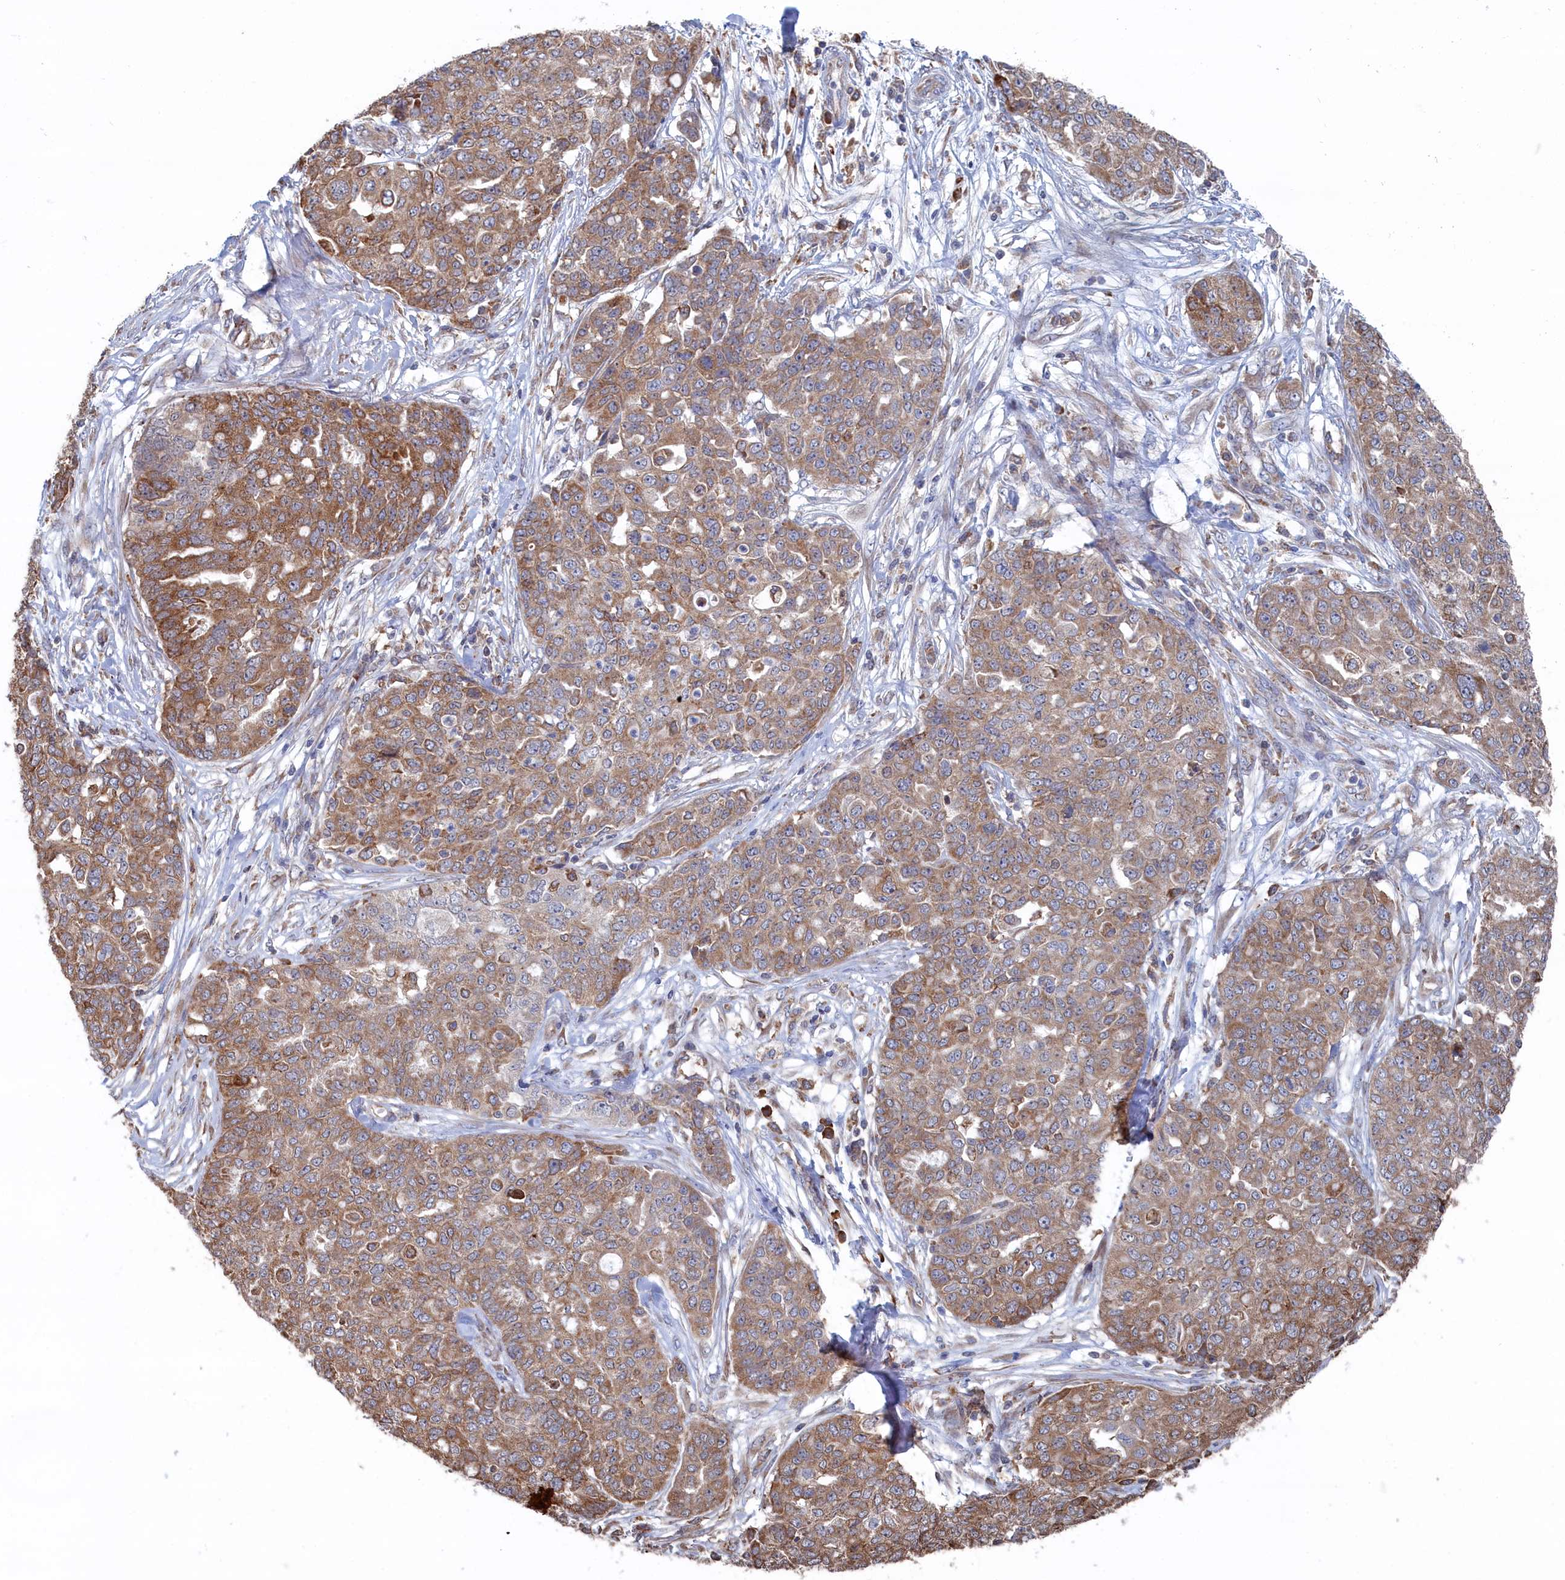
{"staining": {"intensity": "moderate", "quantity": "25%-75%", "location": "cytoplasmic/membranous"}, "tissue": "ovarian cancer", "cell_type": "Tumor cells", "image_type": "cancer", "snomed": [{"axis": "morphology", "description": "Cystadenocarcinoma, serous, NOS"}, {"axis": "topography", "description": "Soft tissue"}, {"axis": "topography", "description": "Ovary"}], "caption": "Protein staining demonstrates moderate cytoplasmic/membranous staining in approximately 25%-75% of tumor cells in ovarian cancer (serous cystadenocarcinoma).", "gene": "BPIFB6", "patient": {"sex": "female", "age": 57}}